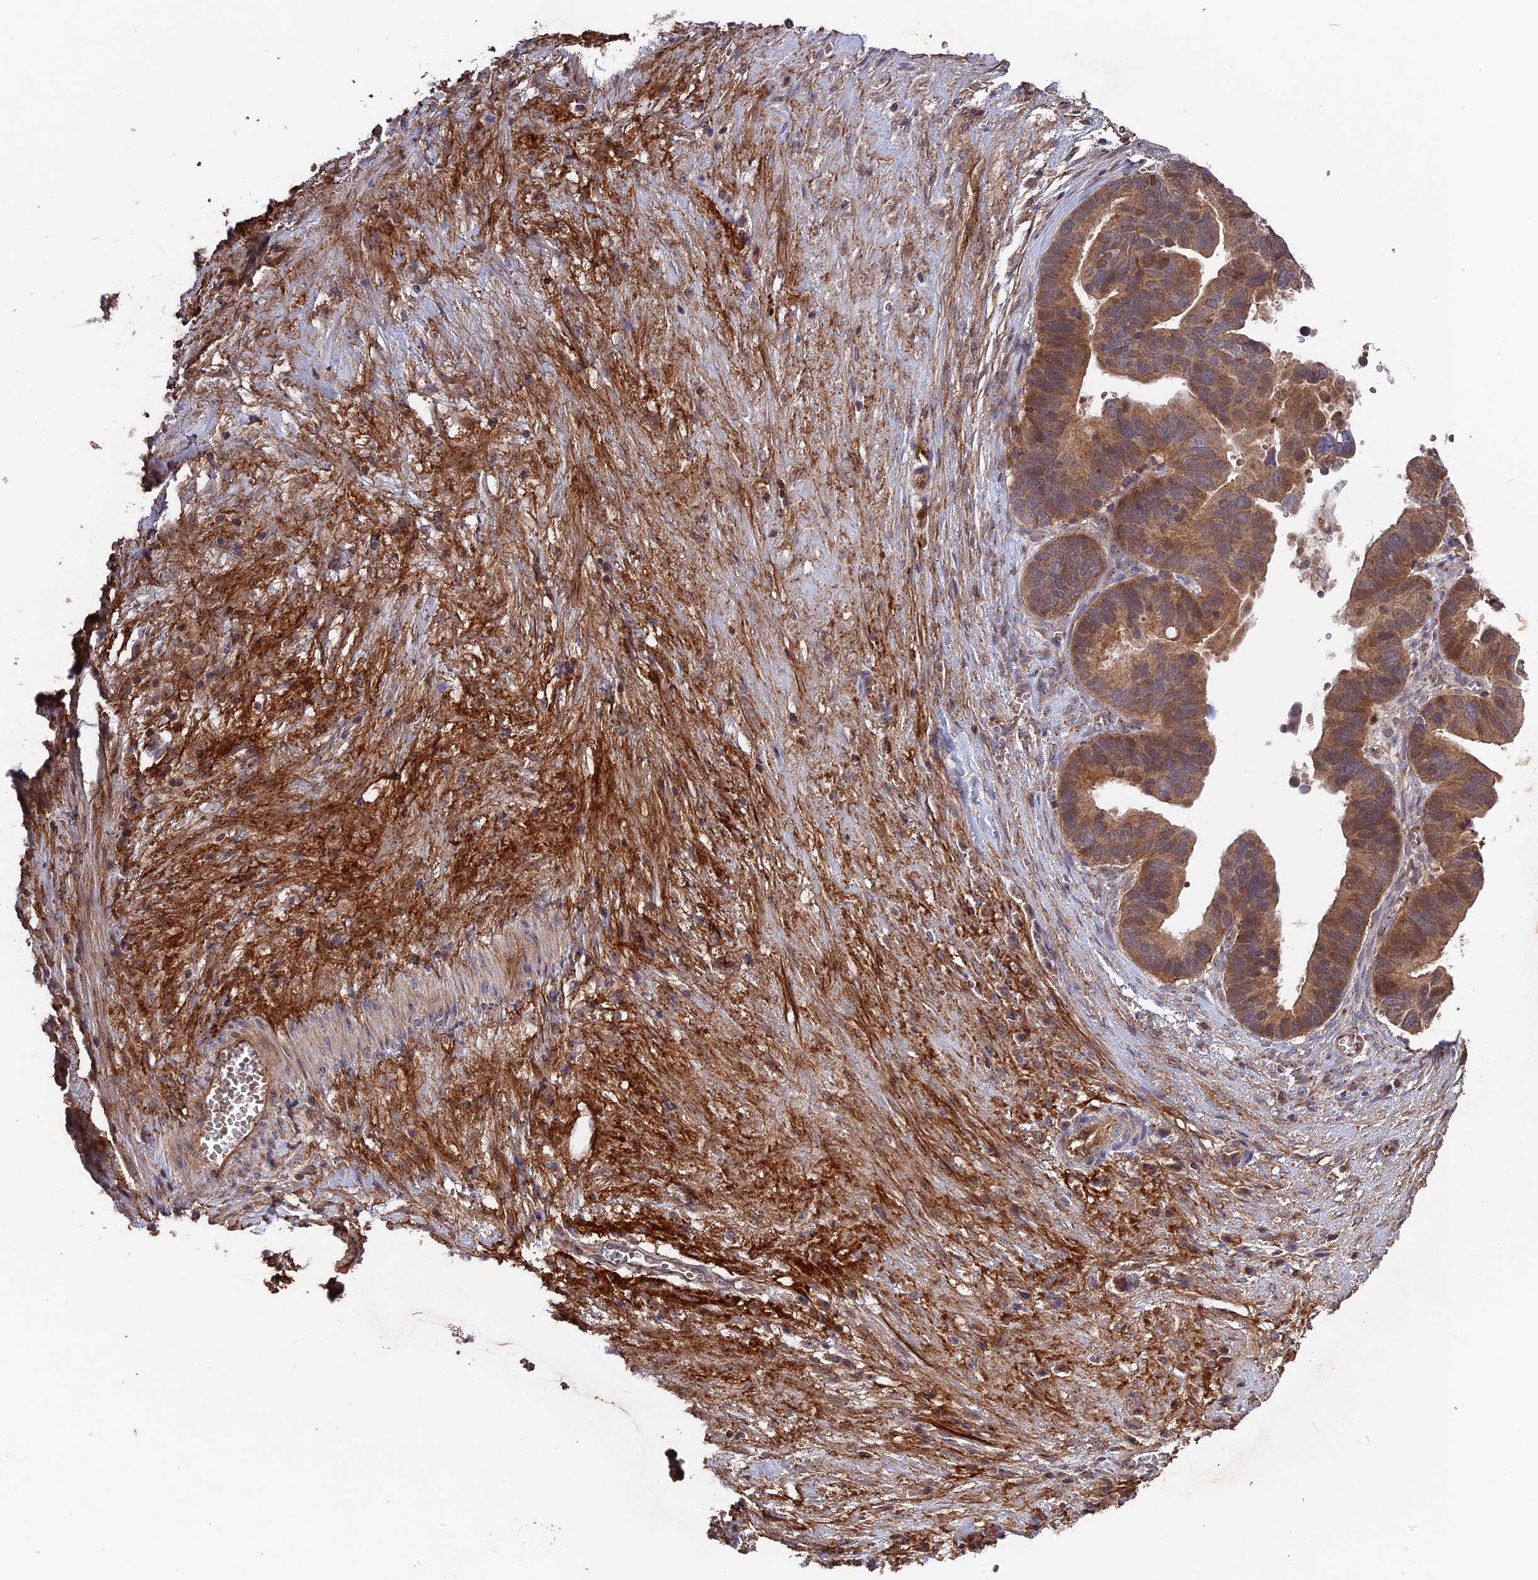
{"staining": {"intensity": "moderate", "quantity": ">75%", "location": "cytoplasmic/membranous,nuclear"}, "tissue": "ovarian cancer", "cell_type": "Tumor cells", "image_type": "cancer", "snomed": [{"axis": "morphology", "description": "Cystadenocarcinoma, serous, NOS"}, {"axis": "topography", "description": "Ovary"}], "caption": "Protein analysis of ovarian serous cystadenocarcinoma tissue shows moderate cytoplasmic/membranous and nuclear expression in about >75% of tumor cells.", "gene": "RPIA", "patient": {"sex": "female", "age": 56}}